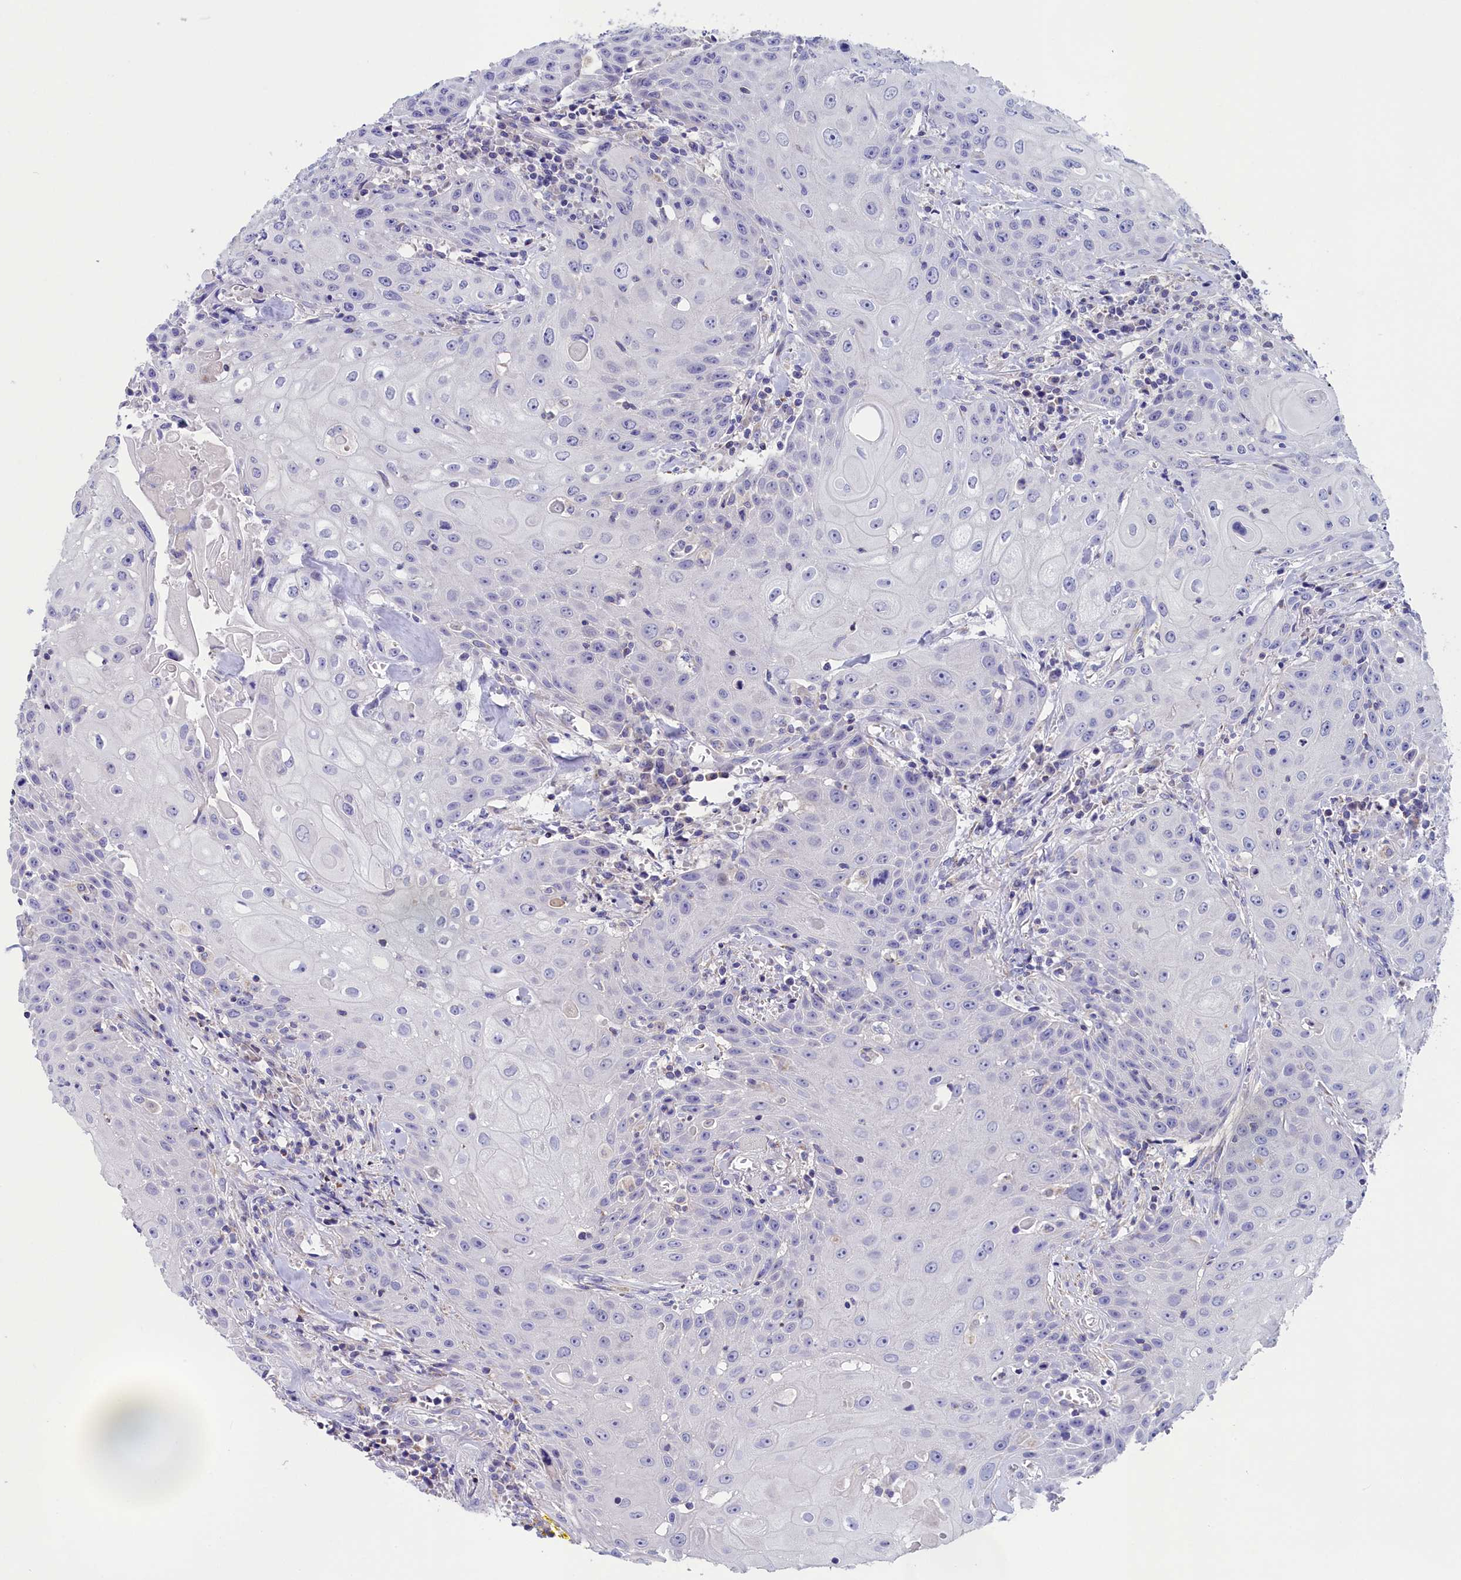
{"staining": {"intensity": "negative", "quantity": "none", "location": "none"}, "tissue": "head and neck cancer", "cell_type": "Tumor cells", "image_type": "cancer", "snomed": [{"axis": "morphology", "description": "Squamous cell carcinoma, NOS"}, {"axis": "topography", "description": "Oral tissue"}, {"axis": "topography", "description": "Head-Neck"}], "caption": "The image shows no significant expression in tumor cells of head and neck squamous cell carcinoma.", "gene": "PRDM12", "patient": {"sex": "female", "age": 82}}